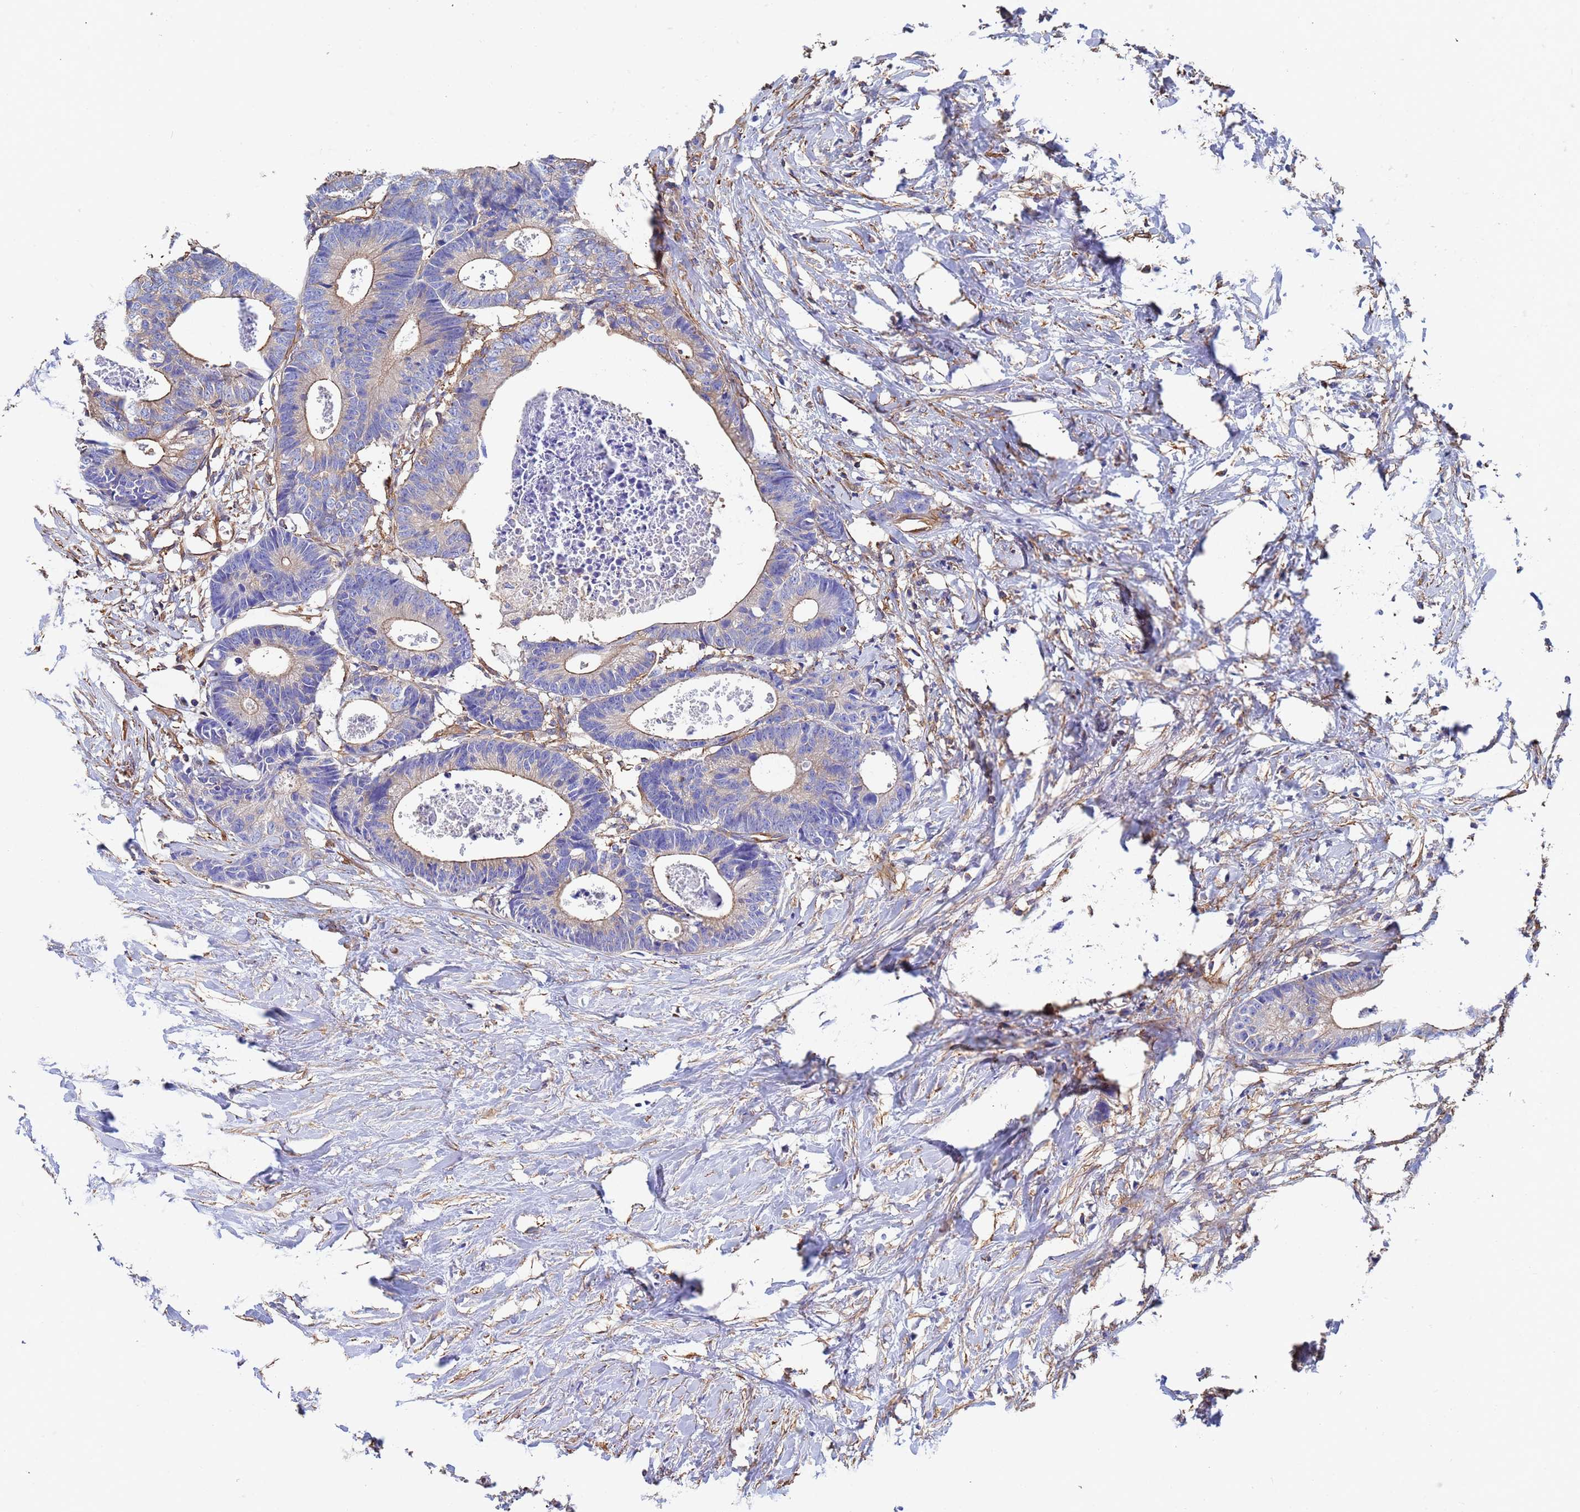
{"staining": {"intensity": "weak", "quantity": ">75%", "location": "cytoplasmic/membranous"}, "tissue": "colorectal cancer", "cell_type": "Tumor cells", "image_type": "cancer", "snomed": [{"axis": "morphology", "description": "Adenocarcinoma, NOS"}, {"axis": "topography", "description": "Colon"}], "caption": "Immunohistochemistry (IHC) (DAB (3,3'-diaminobenzidine)) staining of human colorectal adenocarcinoma reveals weak cytoplasmic/membranous protein staining in approximately >75% of tumor cells.", "gene": "MYL12A", "patient": {"sex": "female", "age": 57}}